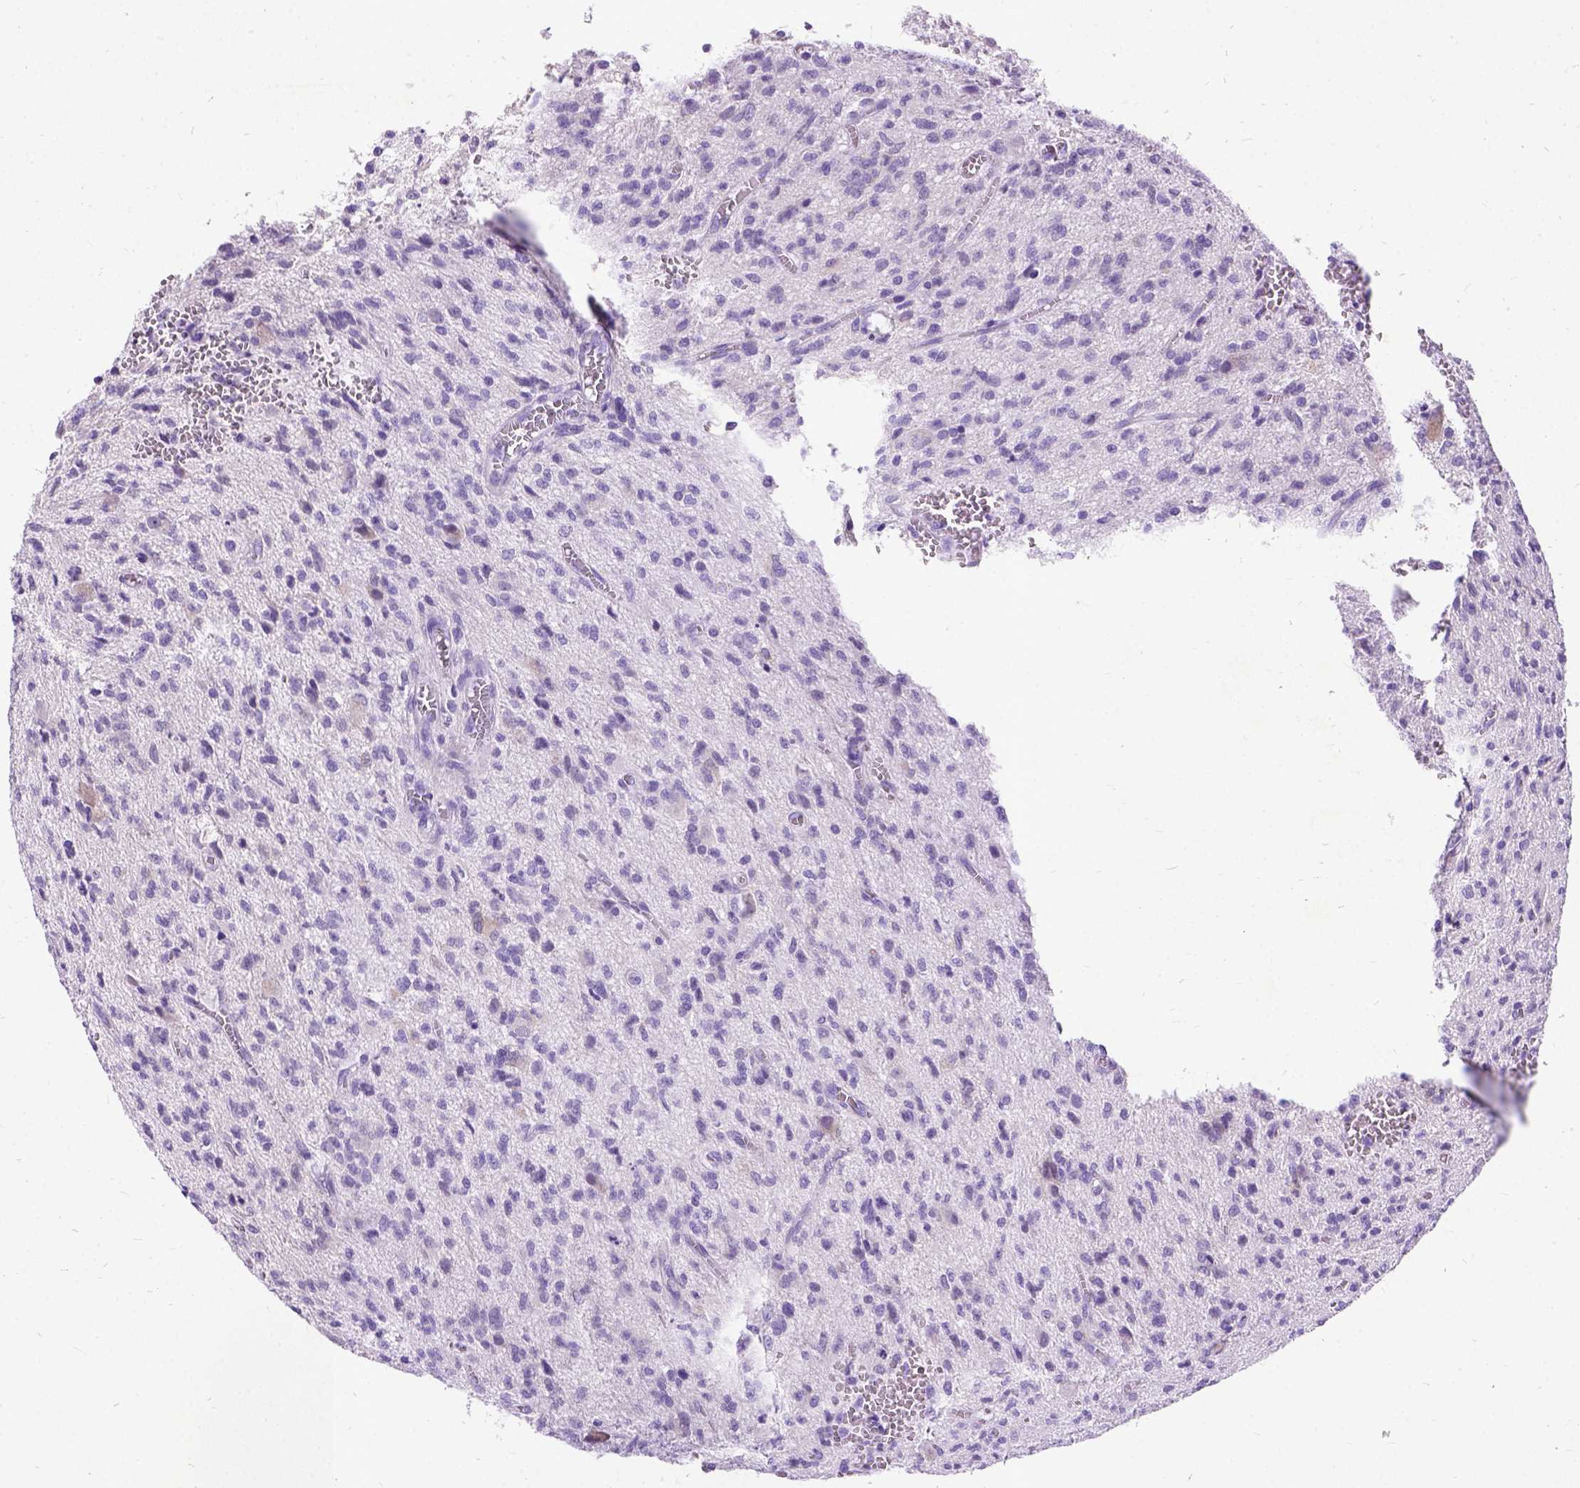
{"staining": {"intensity": "weak", "quantity": "<25%", "location": "cytoplasmic/membranous"}, "tissue": "glioma", "cell_type": "Tumor cells", "image_type": "cancer", "snomed": [{"axis": "morphology", "description": "Glioma, malignant, Low grade"}, {"axis": "topography", "description": "Brain"}], "caption": "Immunohistochemical staining of human glioma exhibits no significant positivity in tumor cells.", "gene": "NEUROD4", "patient": {"sex": "male", "age": 64}}